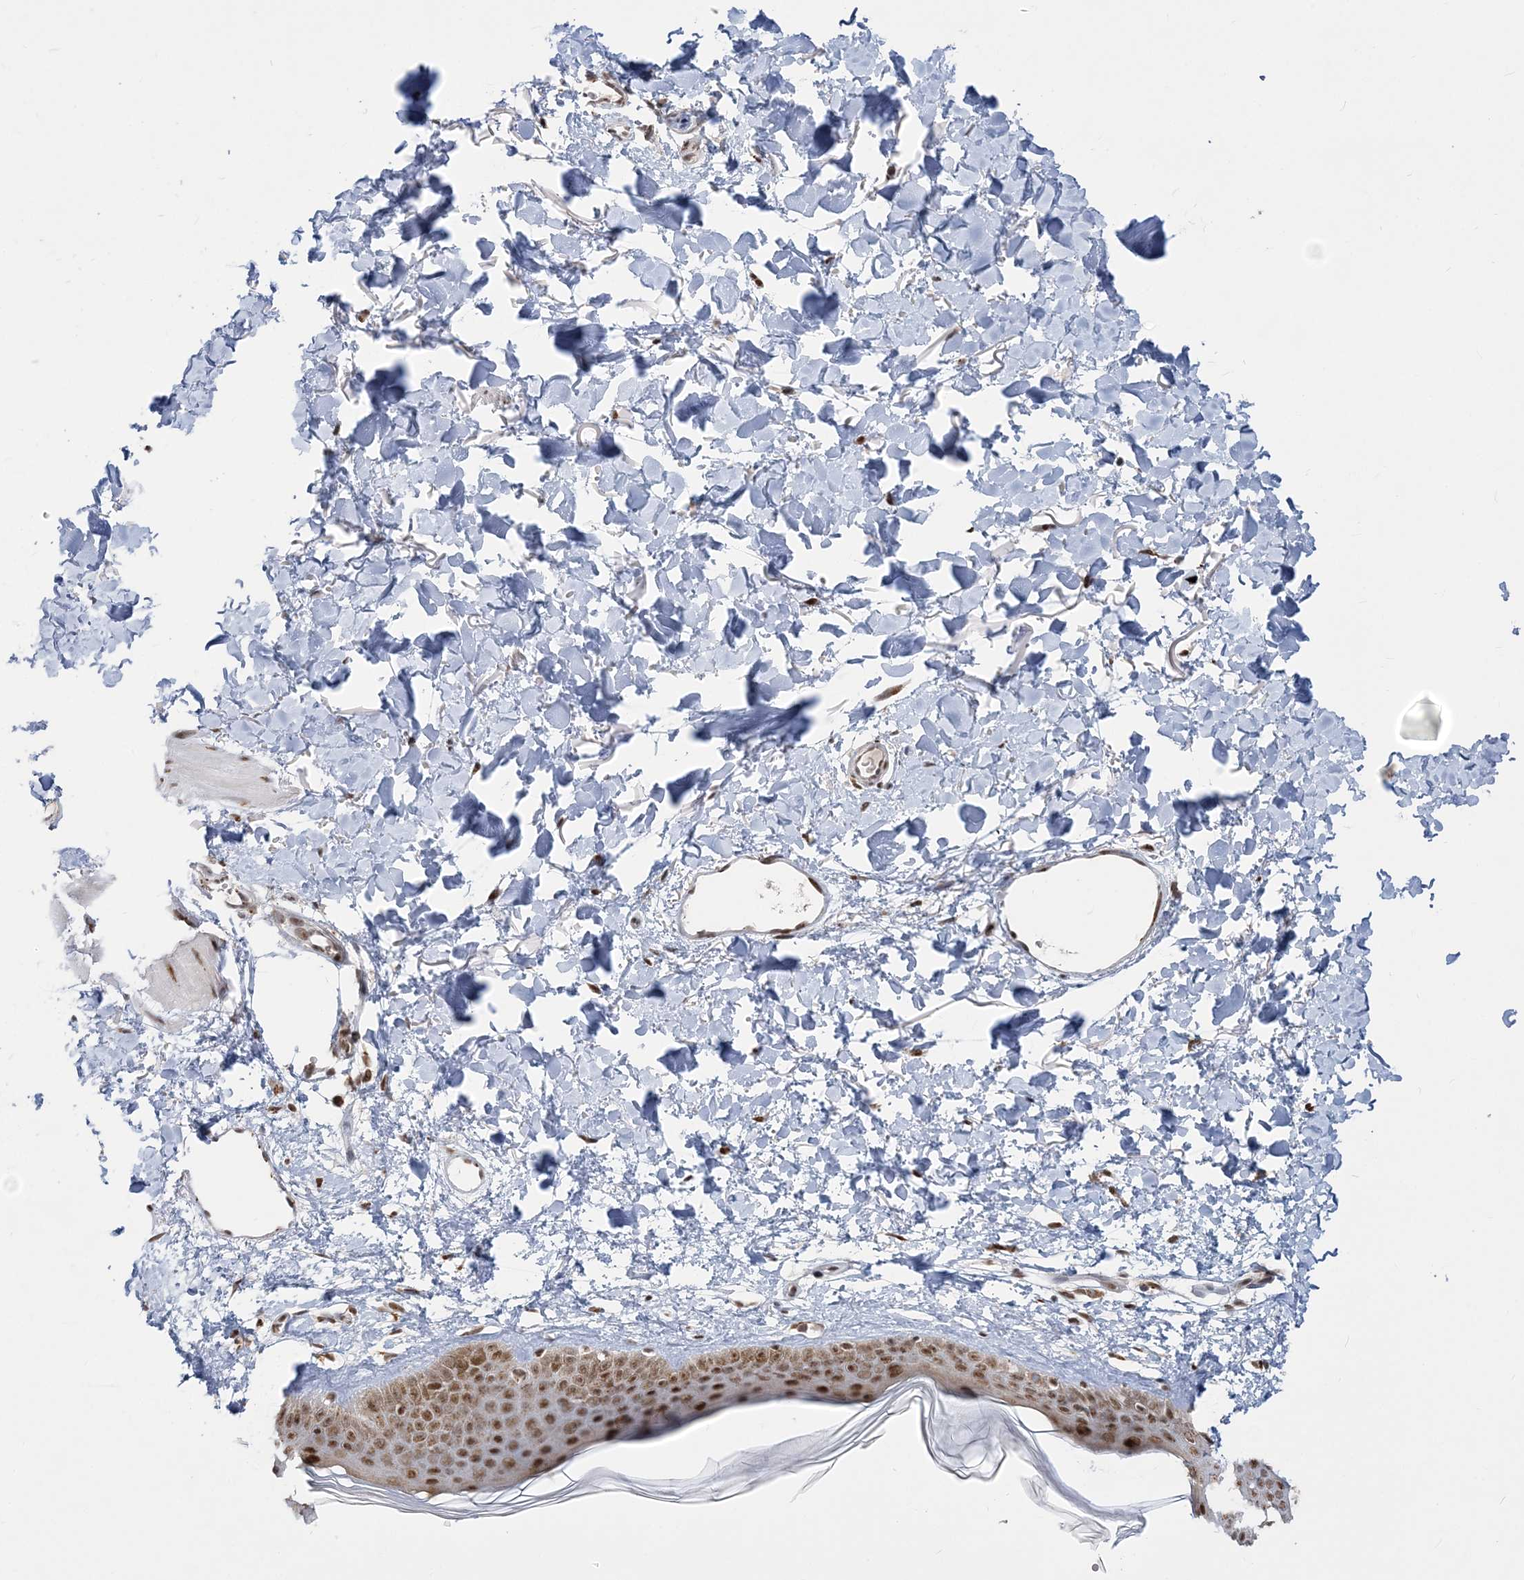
{"staining": {"intensity": "moderate", "quantity": "25%-75%", "location": "nuclear"}, "tissue": "skin", "cell_type": "Fibroblasts", "image_type": "normal", "snomed": [{"axis": "morphology", "description": "Normal tissue, NOS"}, {"axis": "topography", "description": "Skin"}], "caption": "Fibroblasts display moderate nuclear staining in approximately 25%-75% of cells in unremarkable skin.", "gene": "PLRG1", "patient": {"sex": "female", "age": 58}}